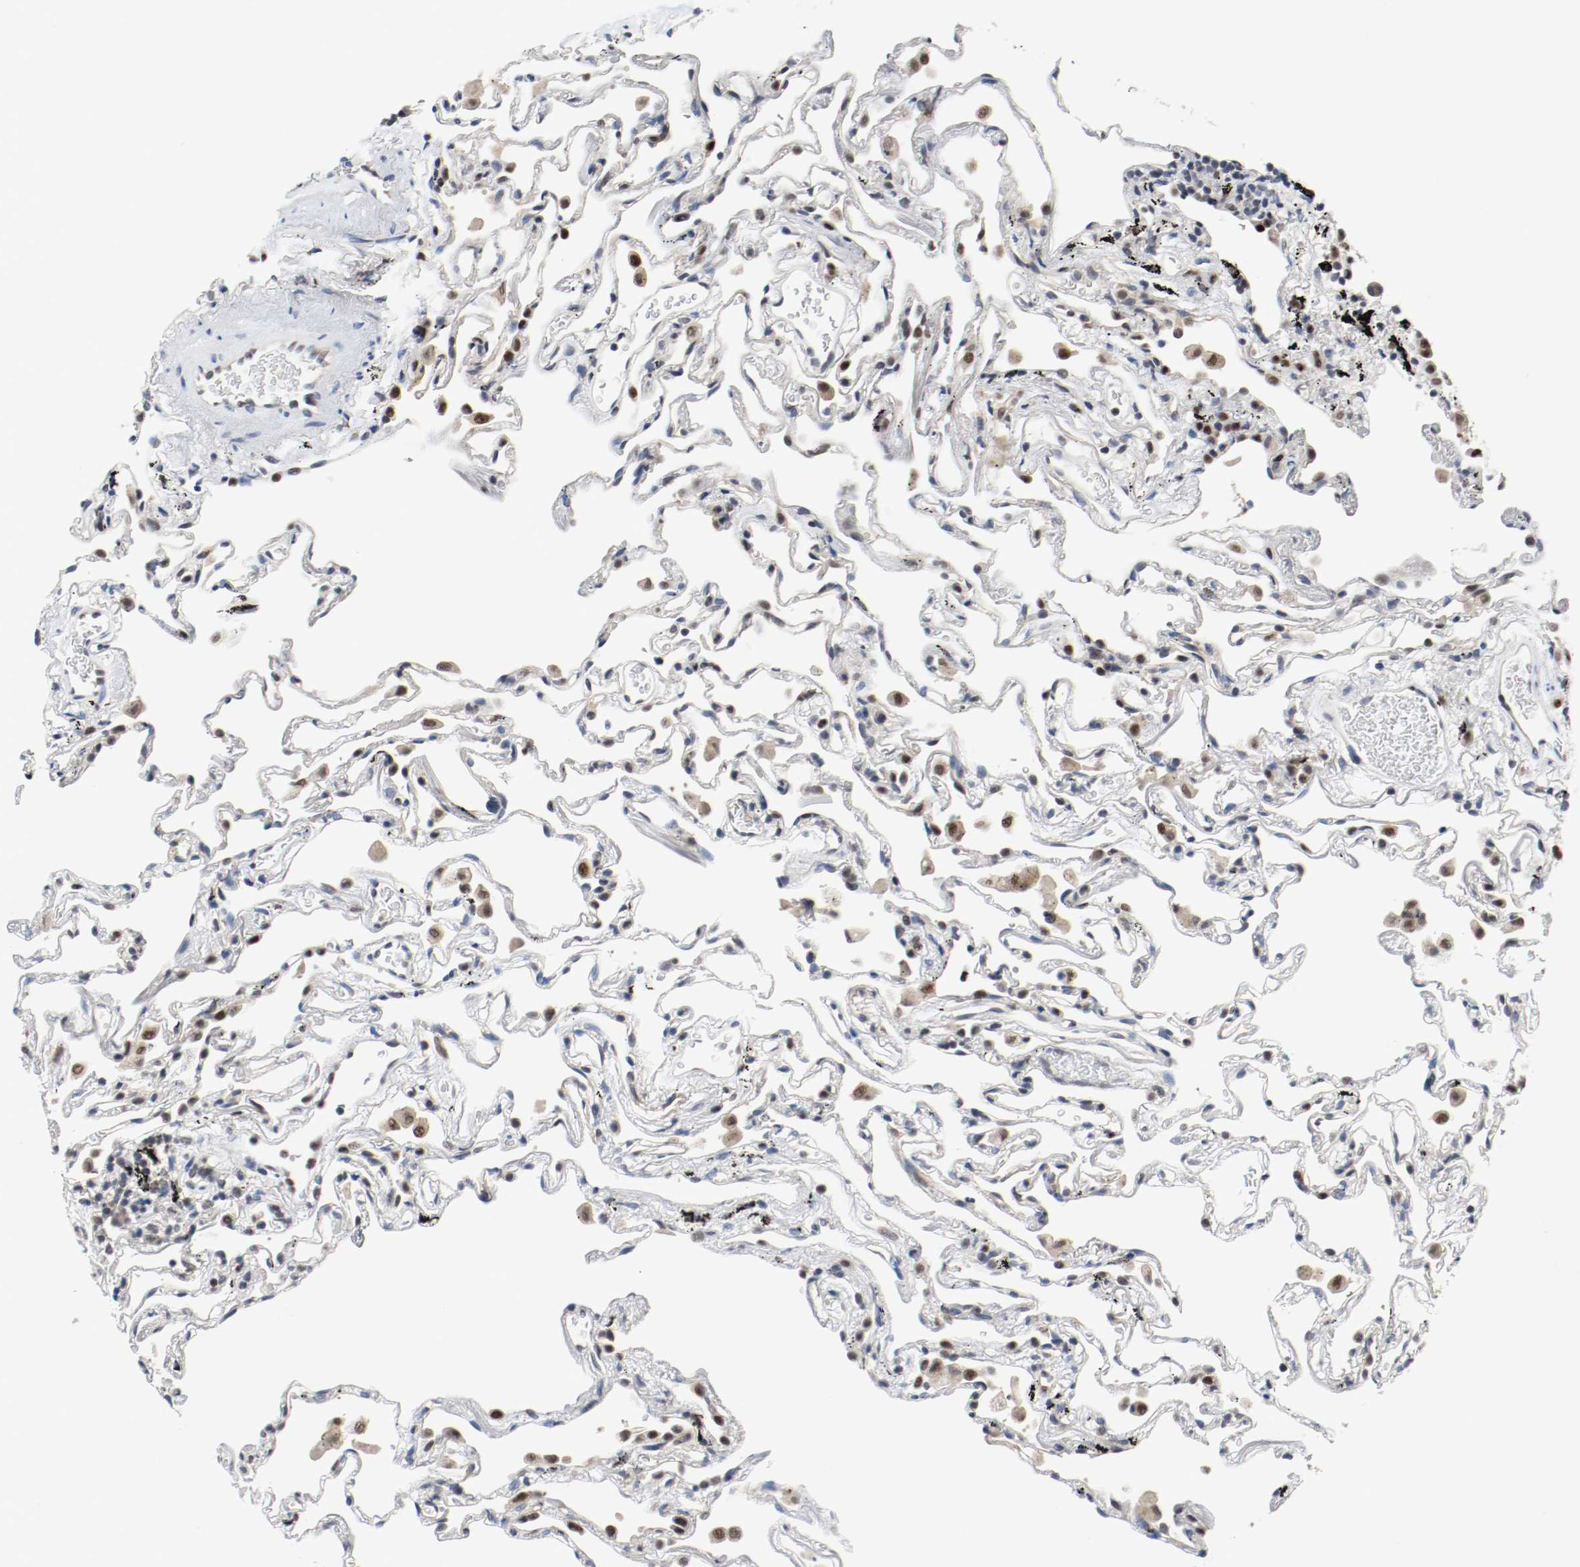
{"staining": {"intensity": "moderate", "quantity": "<25%", "location": "nuclear"}, "tissue": "lung", "cell_type": "Alveolar cells", "image_type": "normal", "snomed": [{"axis": "morphology", "description": "Normal tissue, NOS"}, {"axis": "morphology", "description": "Inflammation, NOS"}, {"axis": "topography", "description": "Lung"}], "caption": "About <25% of alveolar cells in normal lung exhibit moderate nuclear protein staining as visualized by brown immunohistochemical staining.", "gene": "ASH1L", "patient": {"sex": "male", "age": 69}}